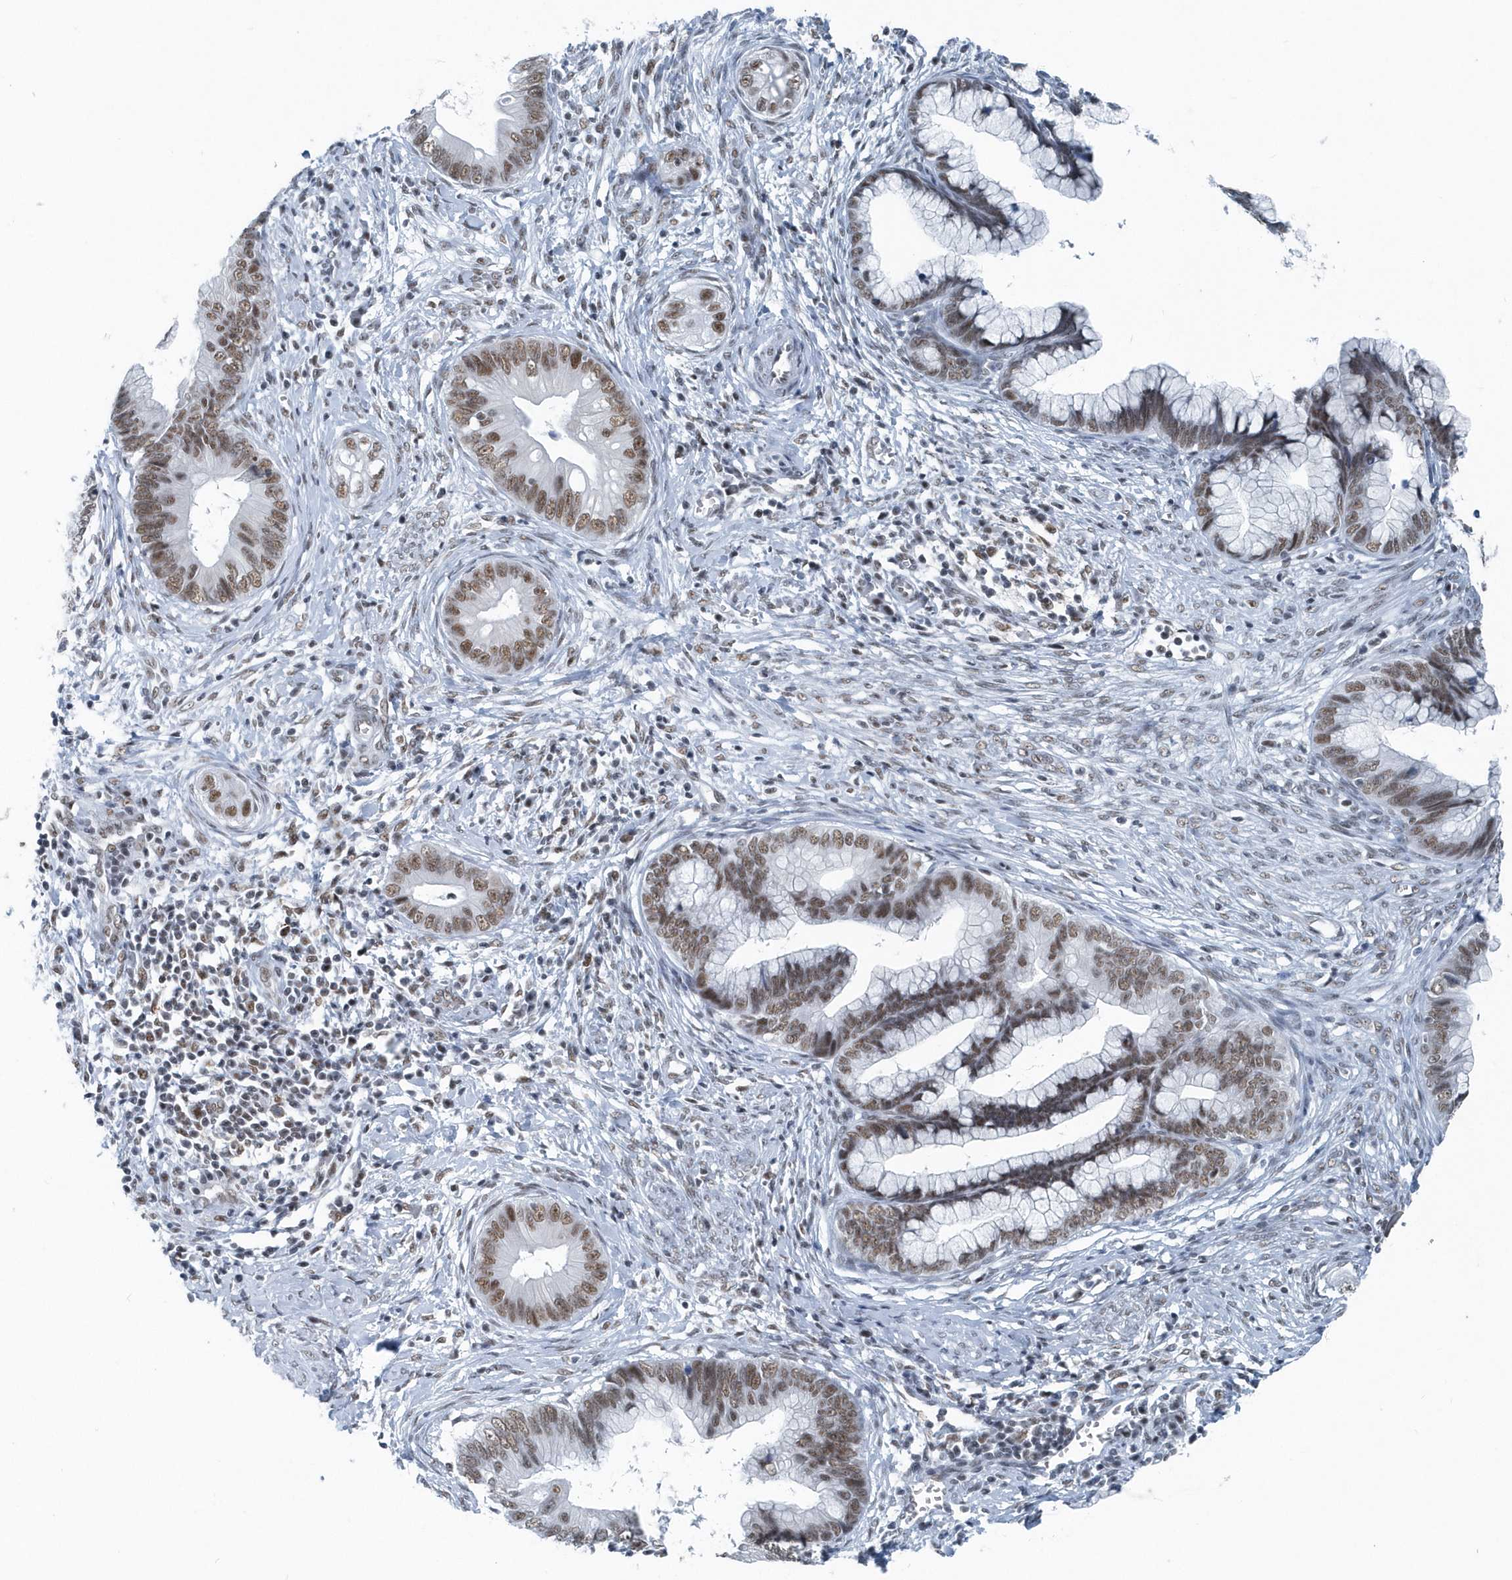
{"staining": {"intensity": "moderate", "quantity": ">75%", "location": "nuclear"}, "tissue": "cervical cancer", "cell_type": "Tumor cells", "image_type": "cancer", "snomed": [{"axis": "morphology", "description": "Adenocarcinoma, NOS"}, {"axis": "topography", "description": "Cervix"}], "caption": "Tumor cells display medium levels of moderate nuclear staining in approximately >75% of cells in cervical cancer.", "gene": "FIP1L1", "patient": {"sex": "female", "age": 44}}